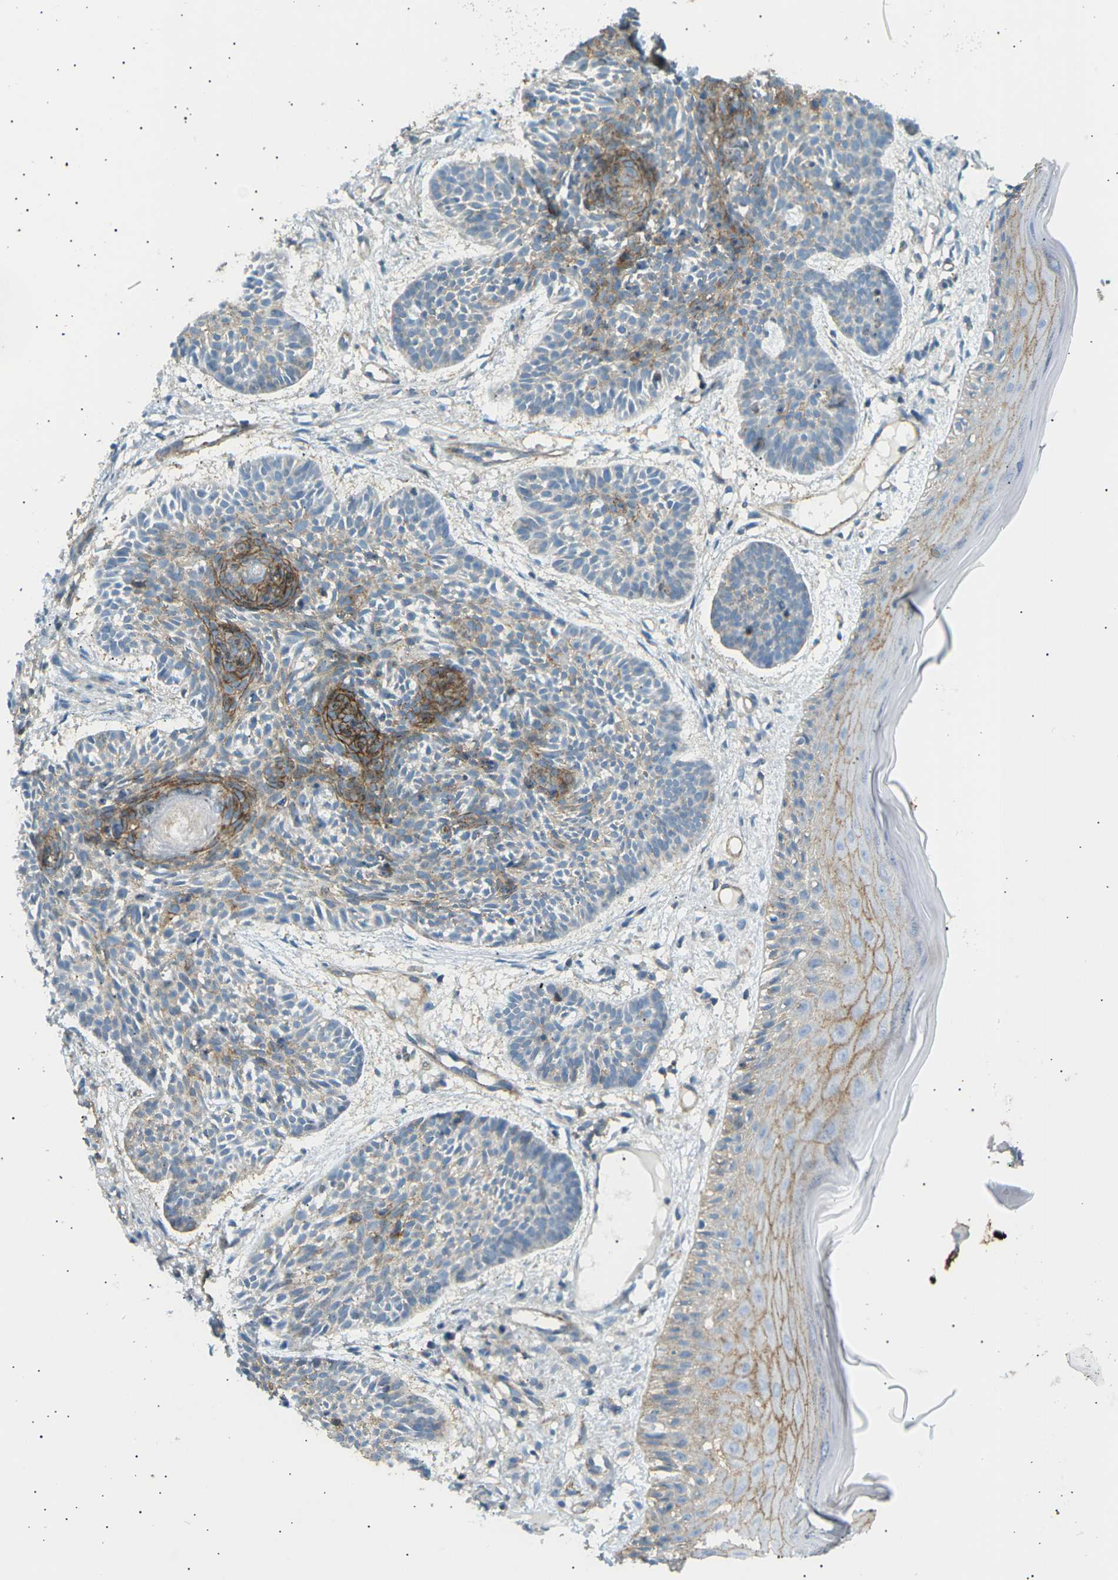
{"staining": {"intensity": "strong", "quantity": "<25%", "location": "cytoplasmic/membranous"}, "tissue": "skin cancer", "cell_type": "Tumor cells", "image_type": "cancer", "snomed": [{"axis": "morphology", "description": "Basal cell carcinoma"}, {"axis": "topography", "description": "Skin"}], "caption": "The micrograph shows staining of basal cell carcinoma (skin), revealing strong cytoplasmic/membranous protein positivity (brown color) within tumor cells. (brown staining indicates protein expression, while blue staining denotes nuclei).", "gene": "ATP2B4", "patient": {"sex": "male", "age": 60}}